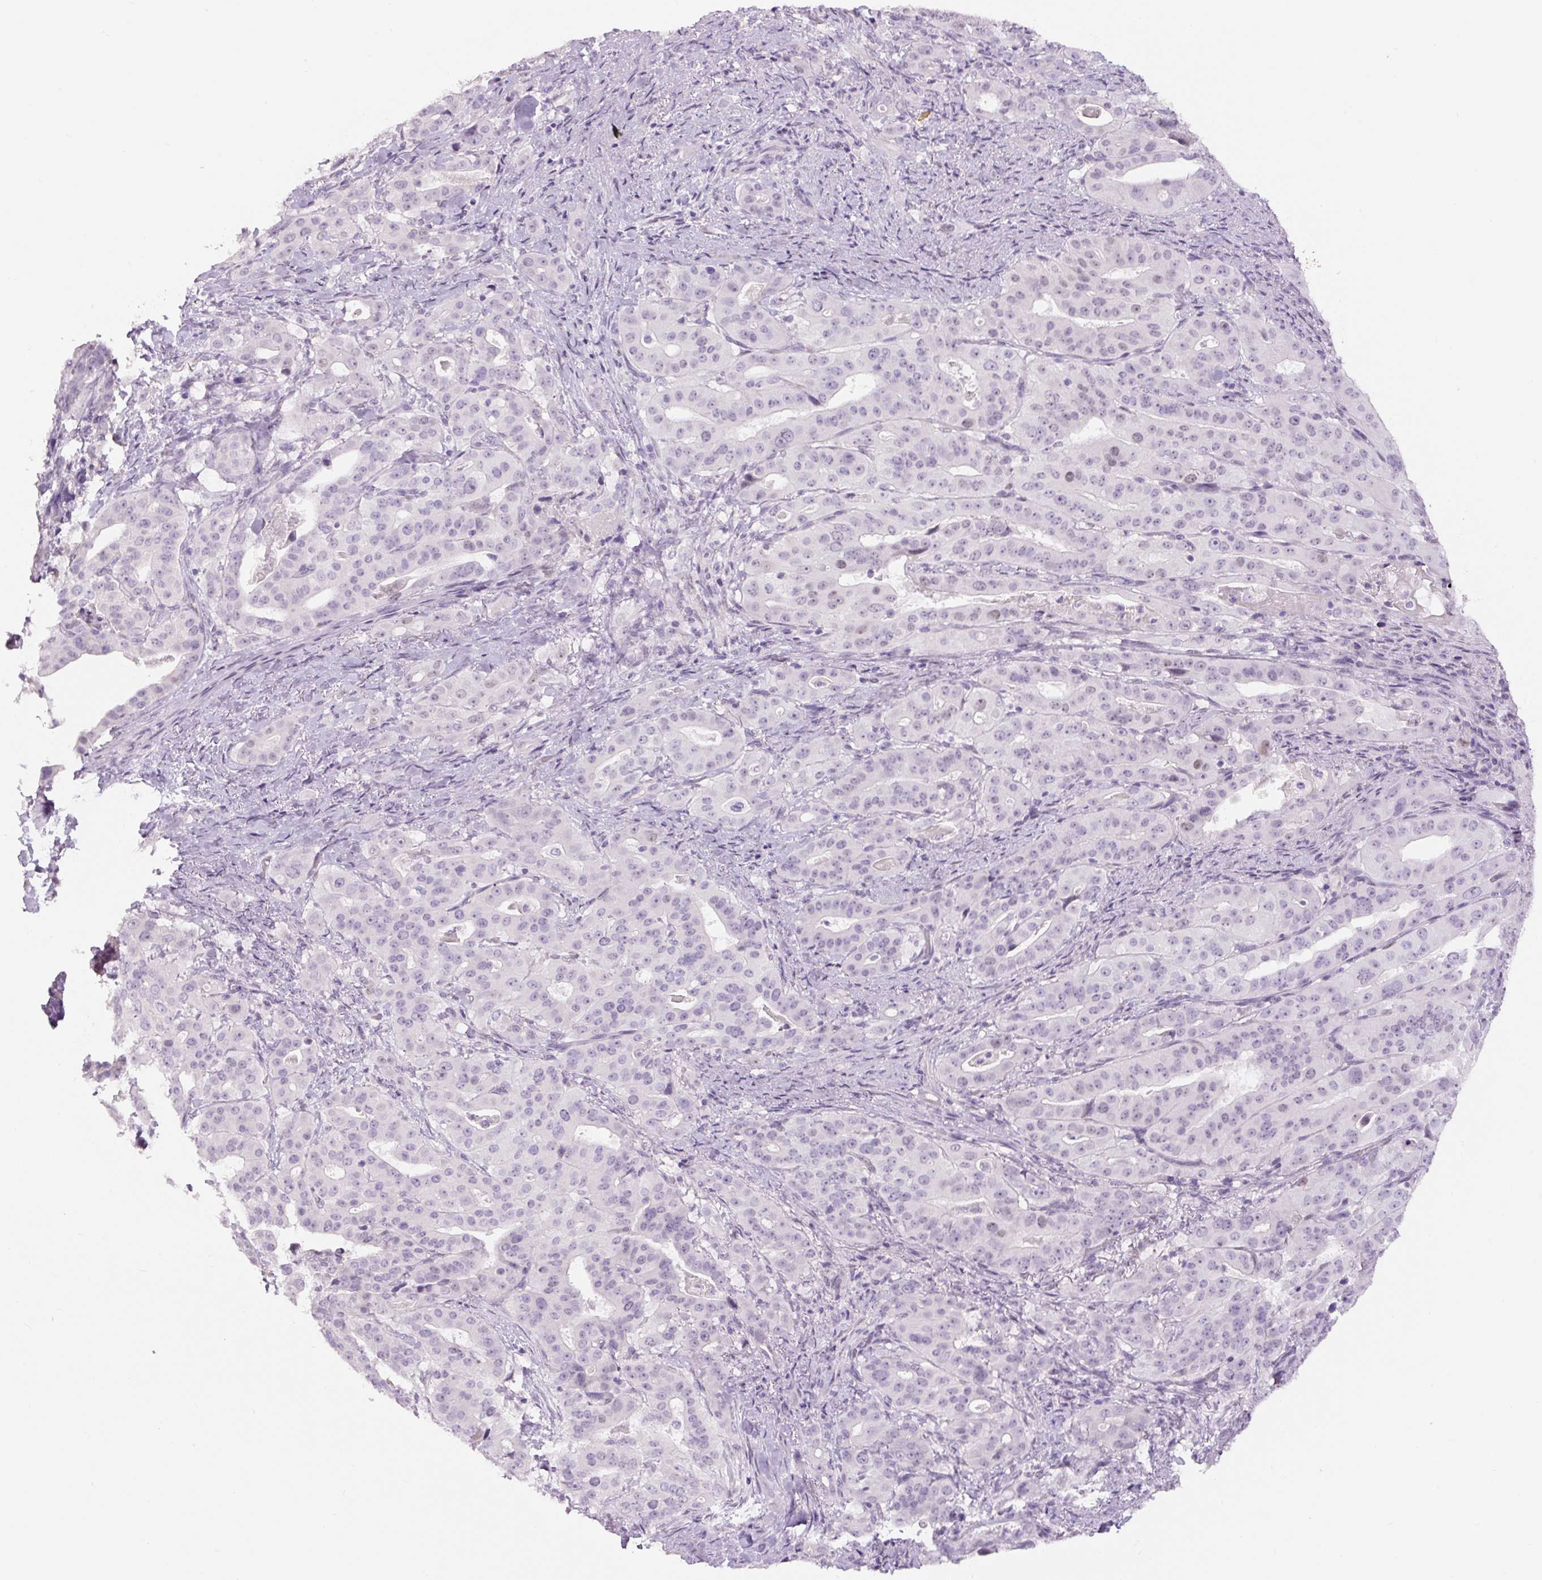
{"staining": {"intensity": "negative", "quantity": "none", "location": "none"}, "tissue": "stomach cancer", "cell_type": "Tumor cells", "image_type": "cancer", "snomed": [{"axis": "morphology", "description": "Adenocarcinoma, NOS"}, {"axis": "topography", "description": "Stomach"}], "caption": "This is an immunohistochemistry photomicrograph of human adenocarcinoma (stomach). There is no staining in tumor cells.", "gene": "SIX1", "patient": {"sex": "male", "age": 48}}